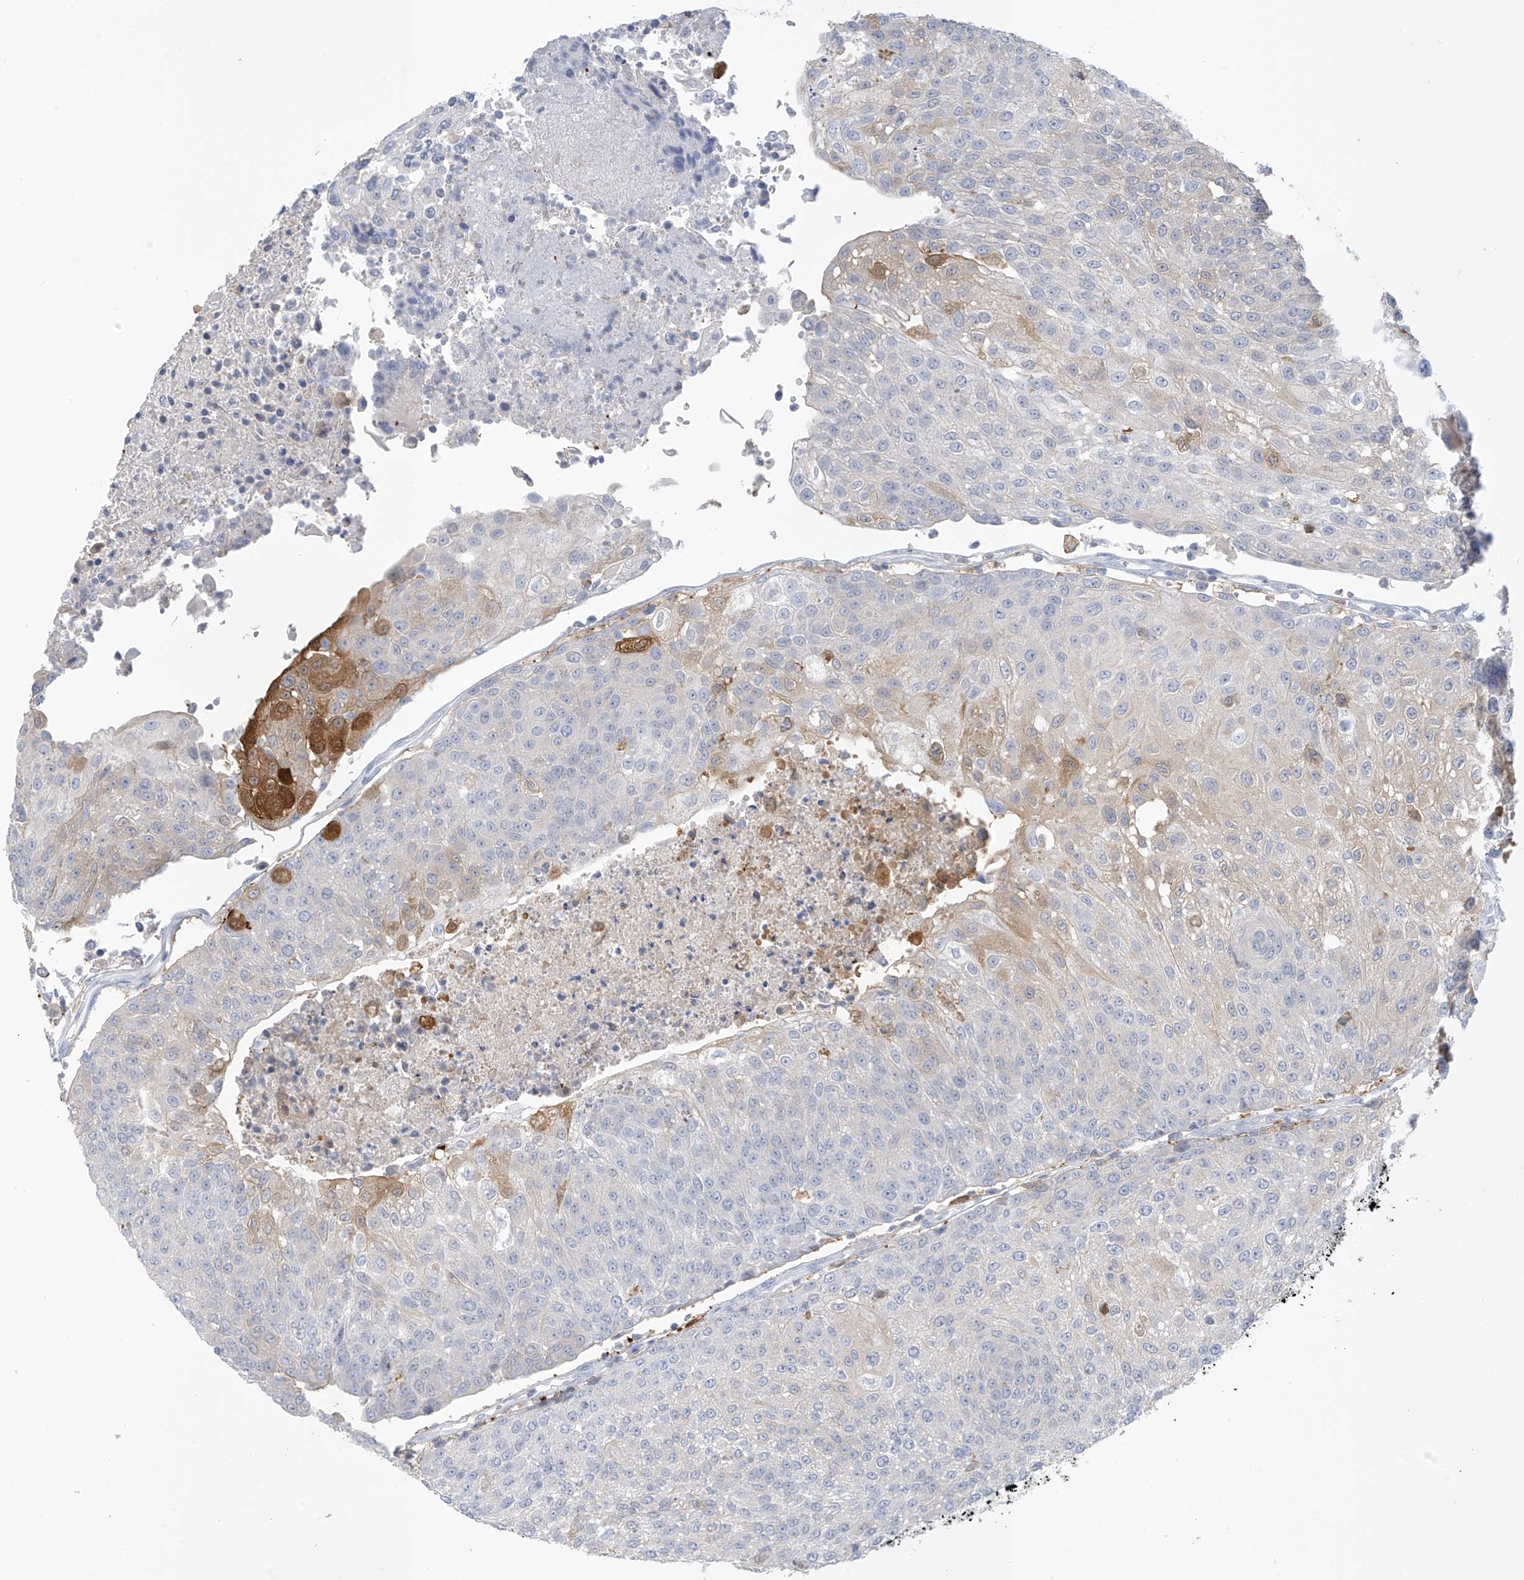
{"staining": {"intensity": "moderate", "quantity": "<25%", "location": "cytoplasmic/membranous"}, "tissue": "urothelial cancer", "cell_type": "Tumor cells", "image_type": "cancer", "snomed": [{"axis": "morphology", "description": "Urothelial carcinoma, High grade"}, {"axis": "topography", "description": "Urinary bladder"}], "caption": "Urothelial cancer tissue reveals moderate cytoplasmic/membranous positivity in approximately <25% of tumor cells, visualized by immunohistochemistry.", "gene": "TRMT2B", "patient": {"sex": "female", "age": 85}}